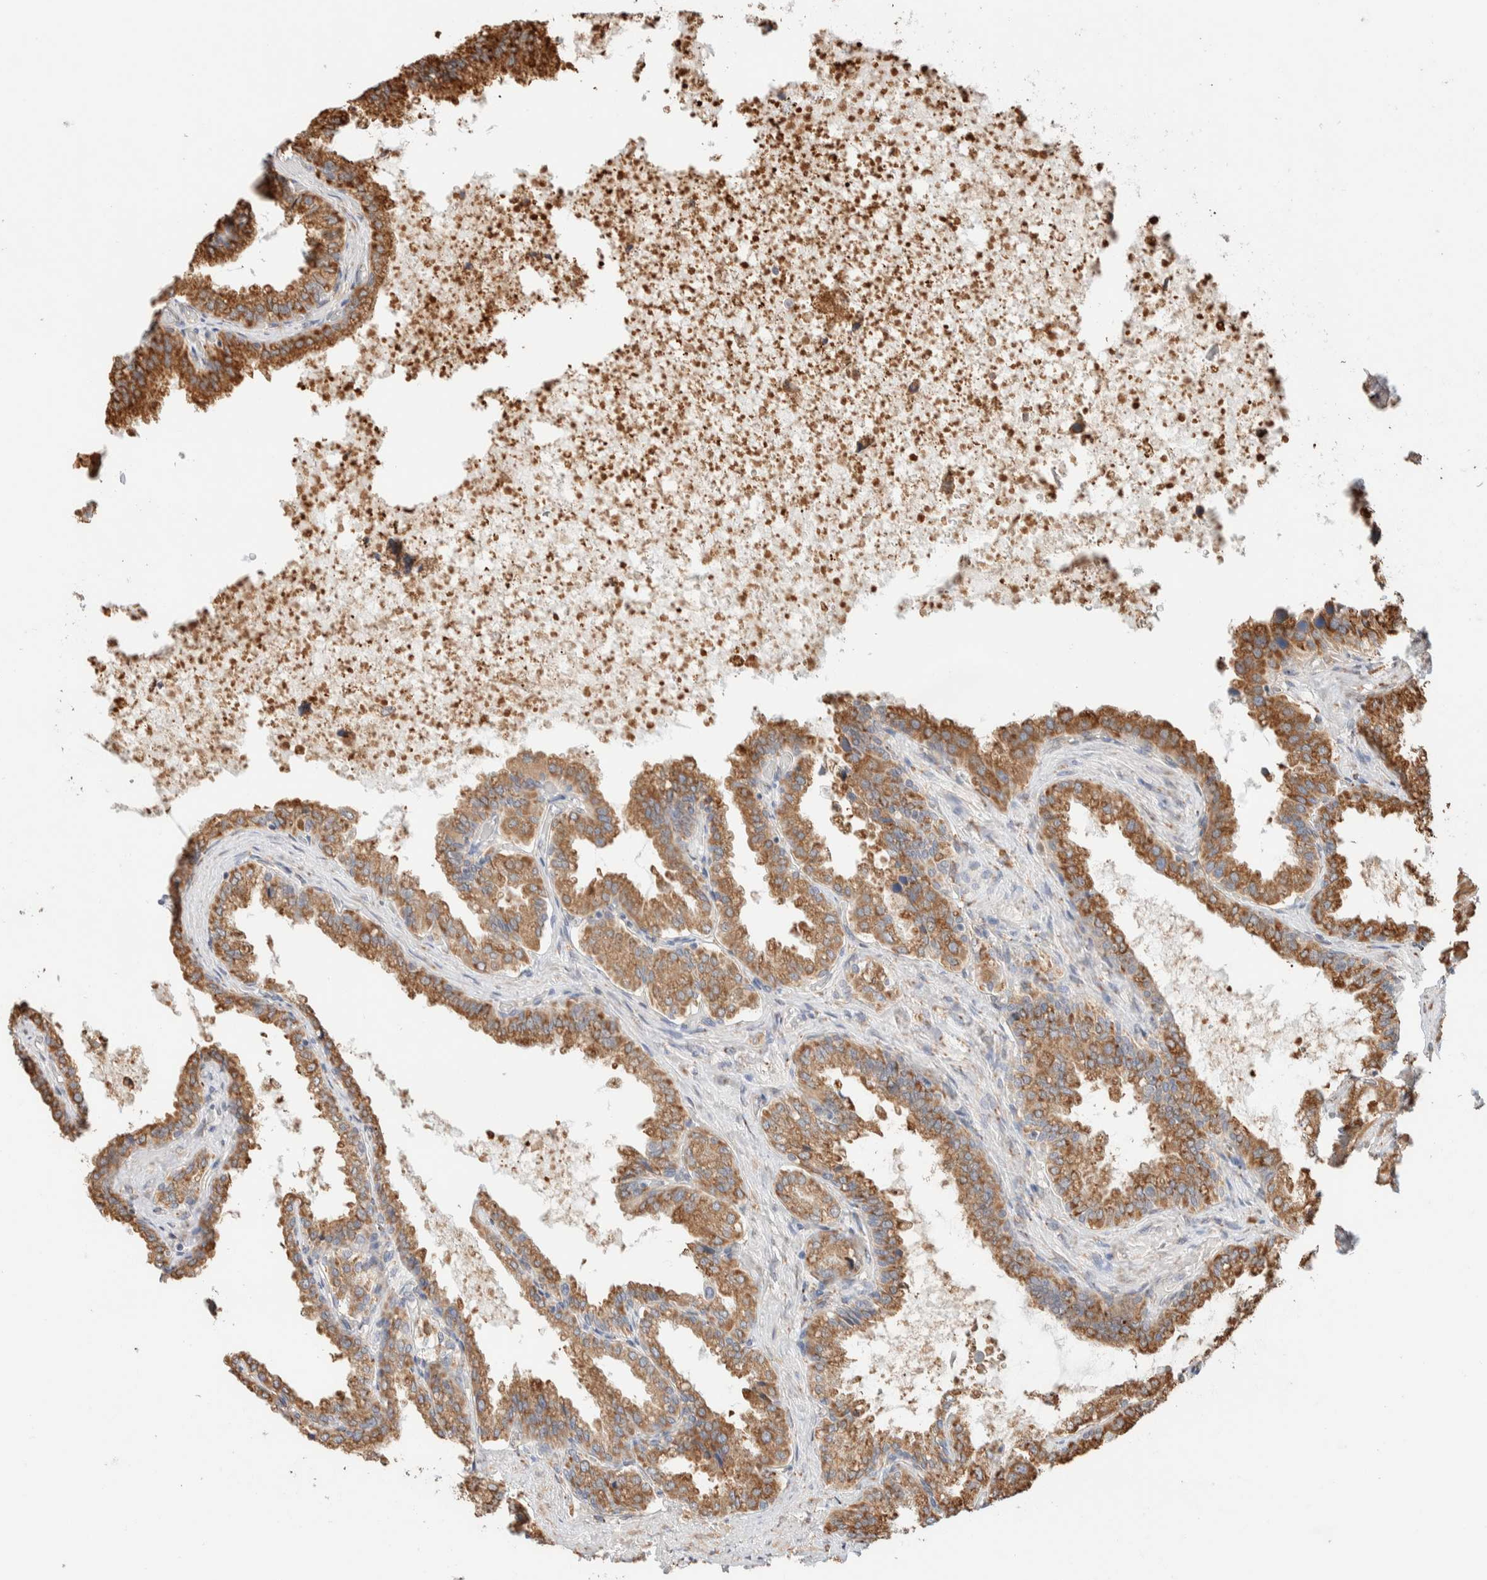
{"staining": {"intensity": "moderate", "quantity": ">75%", "location": "cytoplasmic/membranous"}, "tissue": "seminal vesicle", "cell_type": "Glandular cells", "image_type": "normal", "snomed": [{"axis": "morphology", "description": "Normal tissue, NOS"}, {"axis": "topography", "description": "Seminal veicle"}], "caption": "About >75% of glandular cells in benign human seminal vesicle reveal moderate cytoplasmic/membranous protein positivity as visualized by brown immunohistochemical staining.", "gene": "INTS1", "patient": {"sex": "male", "age": 46}}